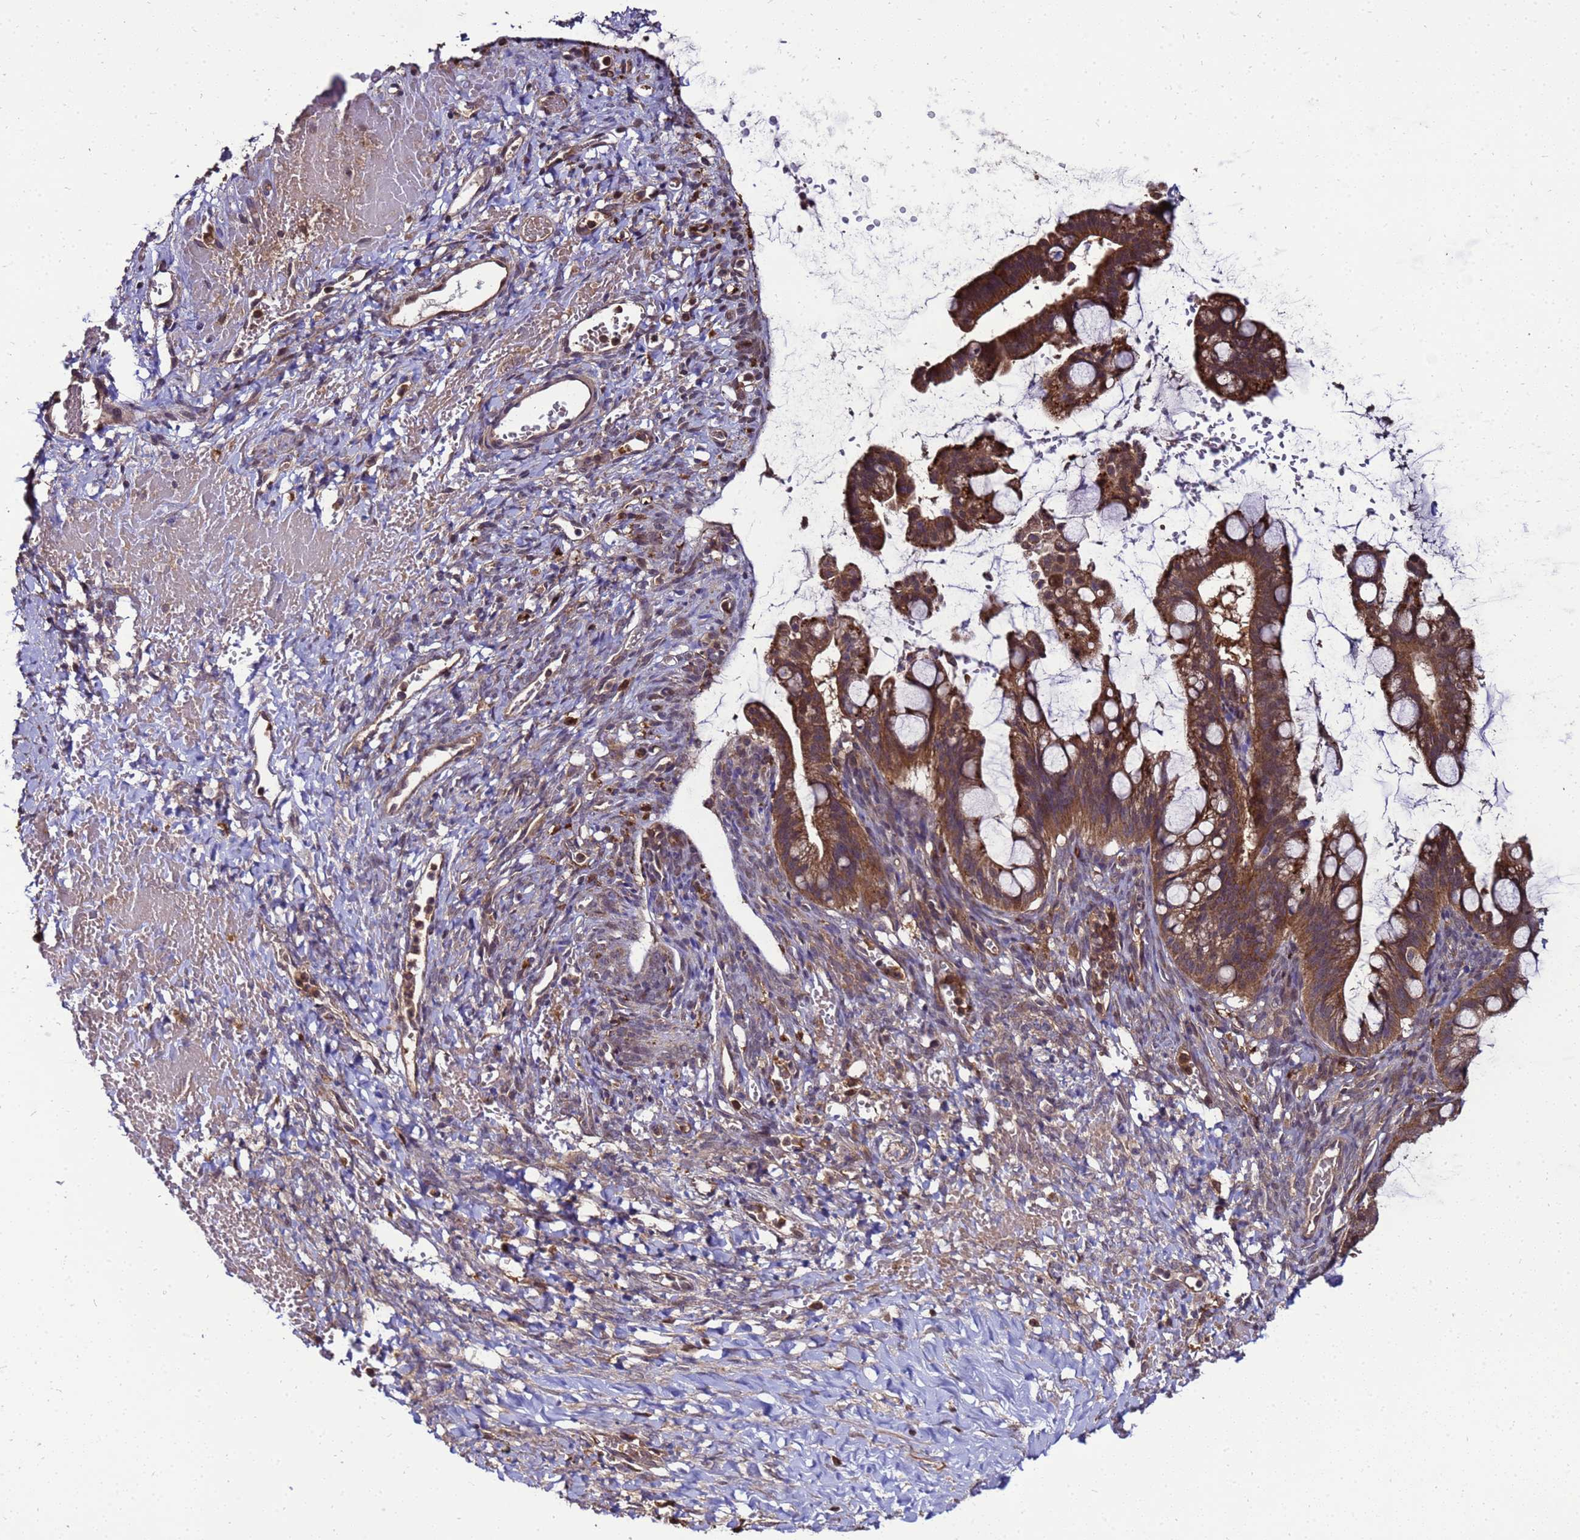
{"staining": {"intensity": "moderate", "quantity": ">75%", "location": "cytoplasmic/membranous"}, "tissue": "ovarian cancer", "cell_type": "Tumor cells", "image_type": "cancer", "snomed": [{"axis": "morphology", "description": "Cystadenocarcinoma, mucinous, NOS"}, {"axis": "topography", "description": "Ovary"}], "caption": "Human ovarian mucinous cystadenocarcinoma stained with a brown dye demonstrates moderate cytoplasmic/membranous positive expression in approximately >75% of tumor cells.", "gene": "TRABD", "patient": {"sex": "female", "age": 73}}